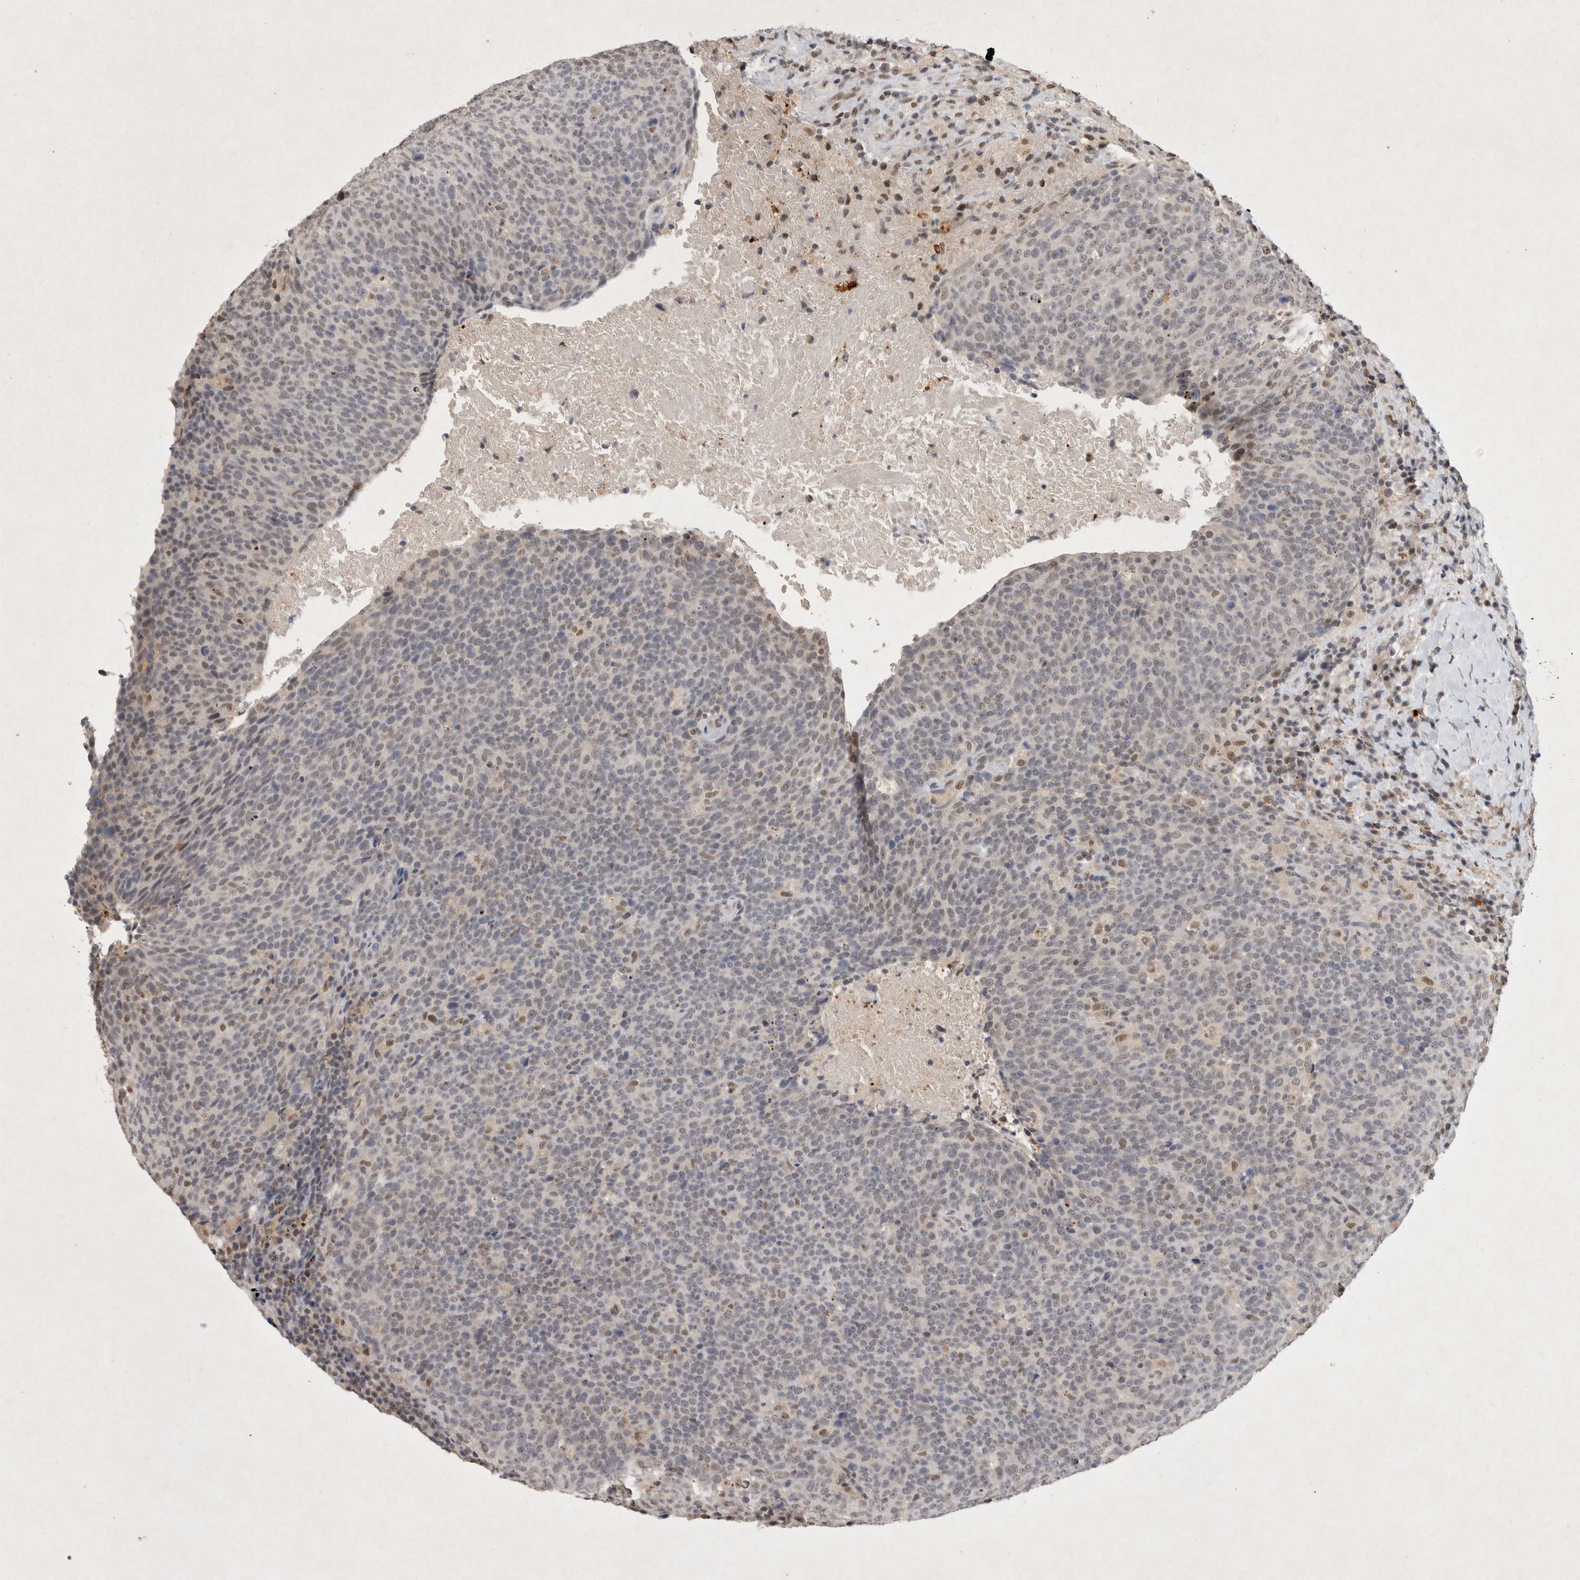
{"staining": {"intensity": "weak", "quantity": "25%-75%", "location": "nuclear"}, "tissue": "head and neck cancer", "cell_type": "Tumor cells", "image_type": "cancer", "snomed": [{"axis": "morphology", "description": "Squamous cell carcinoma, NOS"}, {"axis": "morphology", "description": "Squamous cell carcinoma, metastatic, NOS"}, {"axis": "topography", "description": "Lymph node"}, {"axis": "topography", "description": "Head-Neck"}], "caption": "Protein staining displays weak nuclear expression in approximately 25%-75% of tumor cells in head and neck squamous cell carcinoma.", "gene": "XRCC5", "patient": {"sex": "male", "age": 62}}